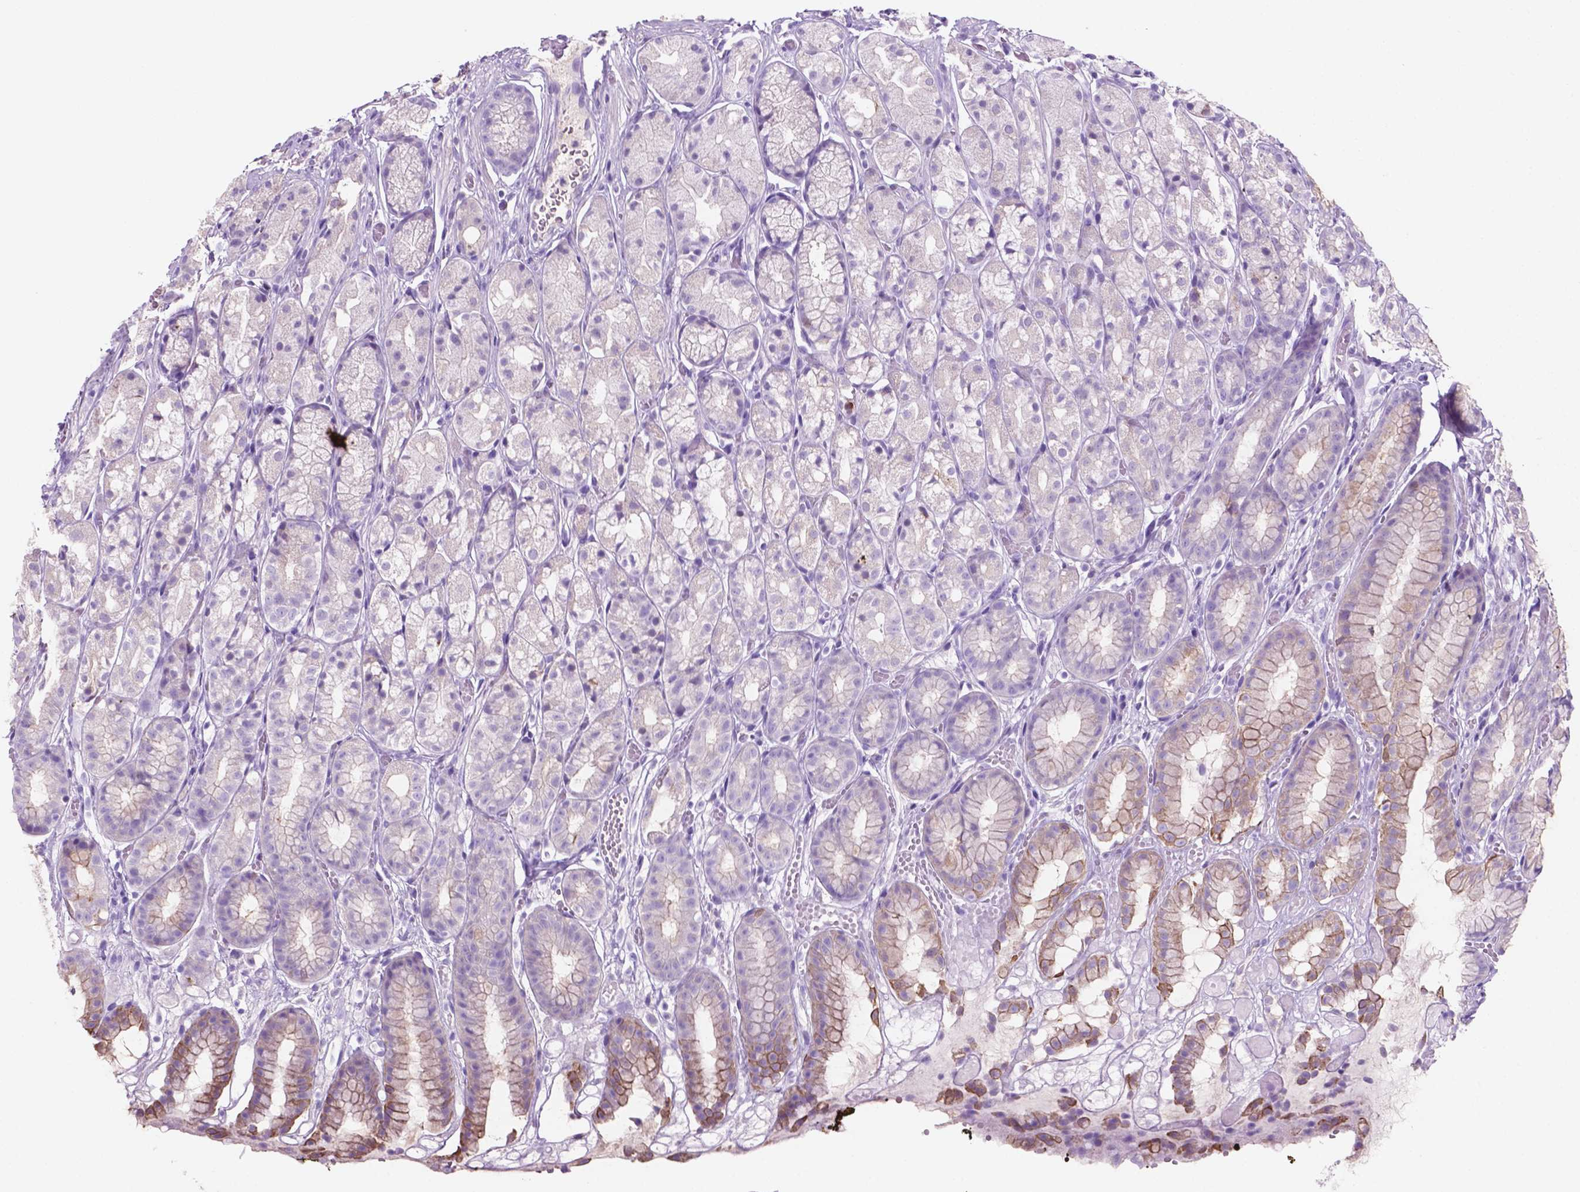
{"staining": {"intensity": "weak", "quantity": "<25%", "location": "cytoplasmic/membranous"}, "tissue": "stomach", "cell_type": "Glandular cells", "image_type": "normal", "snomed": [{"axis": "morphology", "description": "Normal tissue, NOS"}, {"axis": "topography", "description": "Stomach"}], "caption": "This photomicrograph is of unremarkable stomach stained with immunohistochemistry to label a protein in brown with the nuclei are counter-stained blue. There is no staining in glandular cells.", "gene": "POU4F1", "patient": {"sex": "male", "age": 70}}